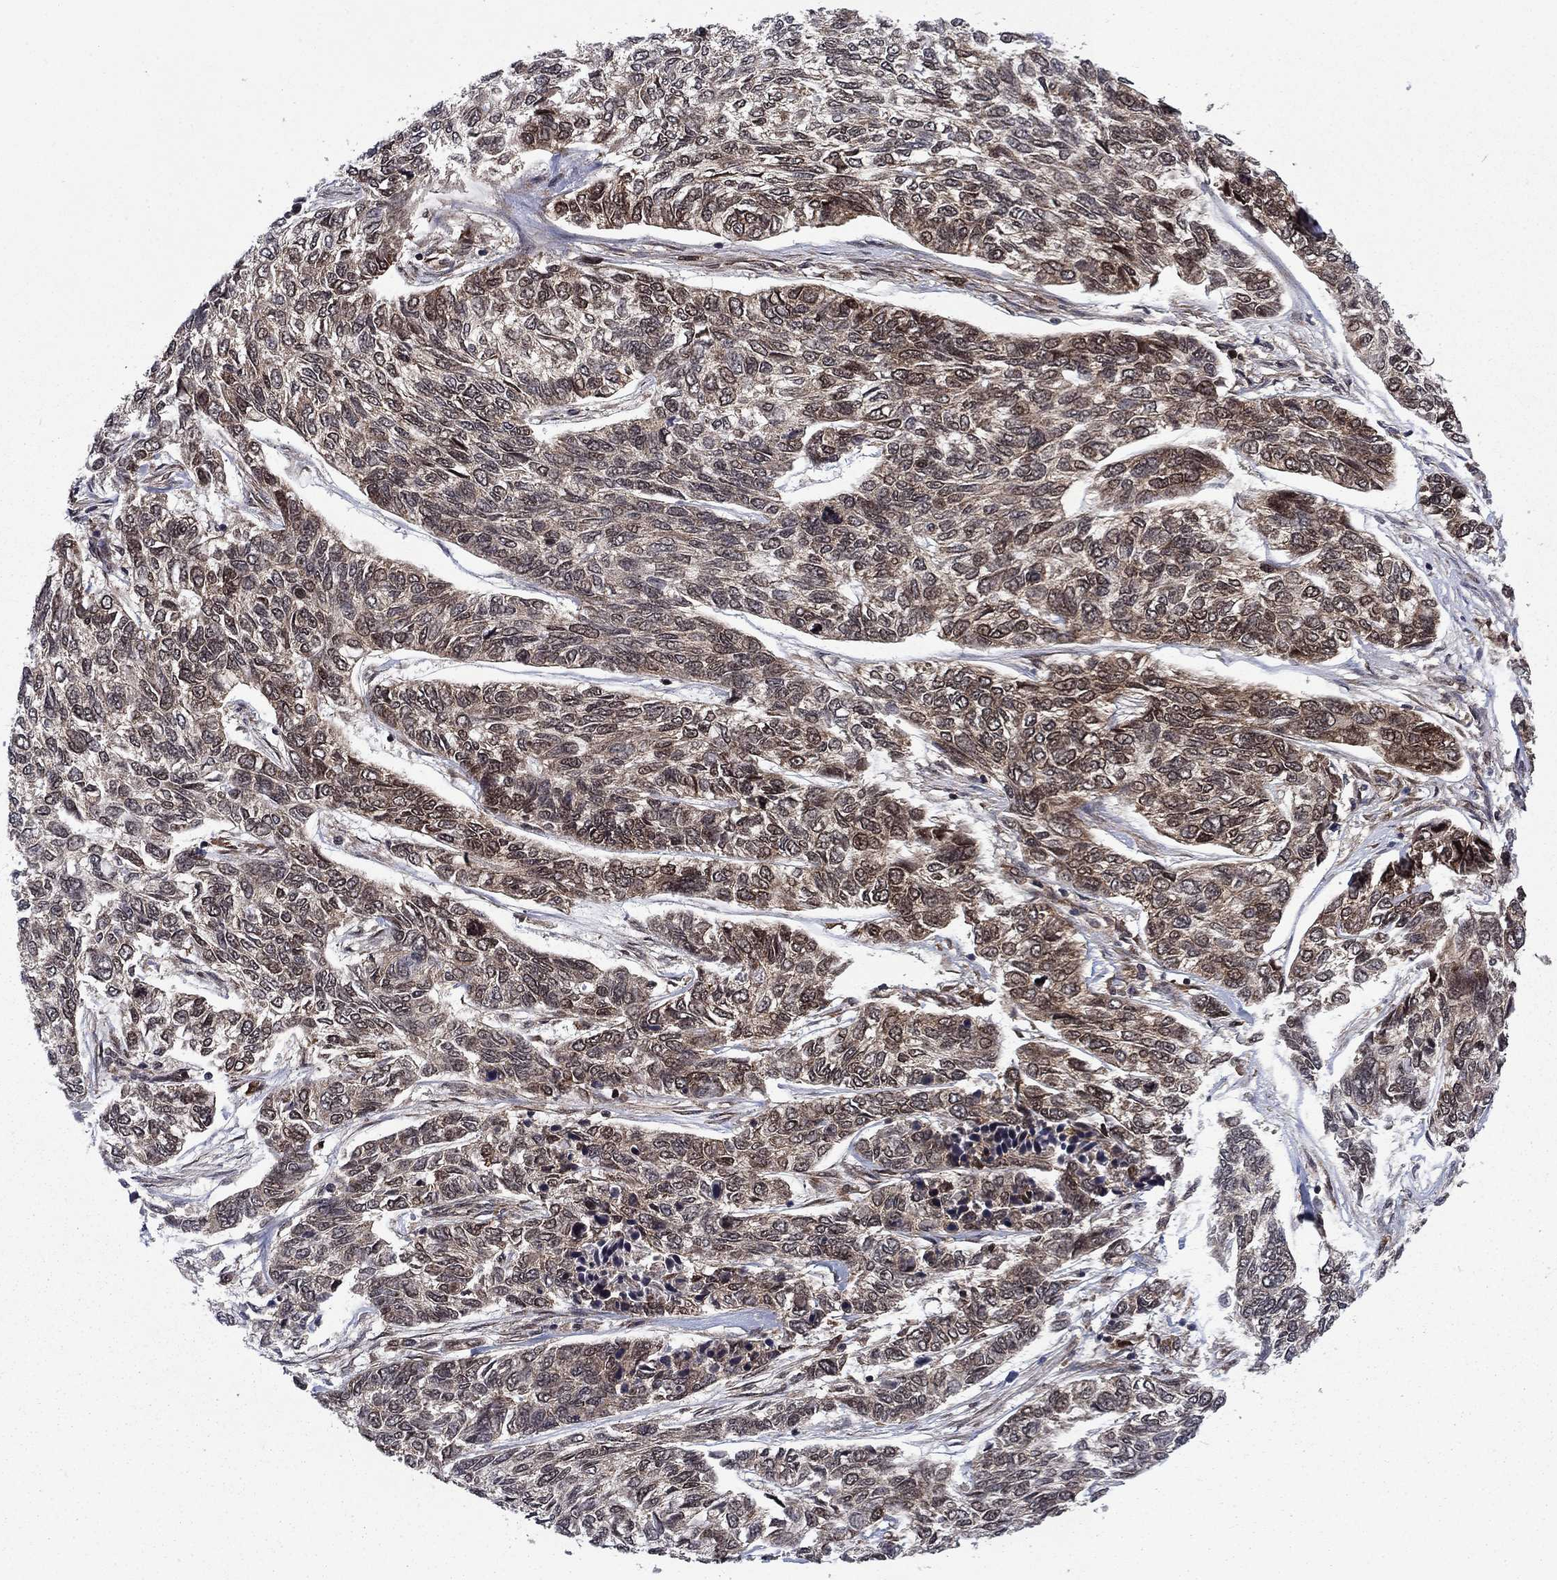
{"staining": {"intensity": "weak", "quantity": "<25%", "location": "cytoplasmic/membranous"}, "tissue": "skin cancer", "cell_type": "Tumor cells", "image_type": "cancer", "snomed": [{"axis": "morphology", "description": "Basal cell carcinoma"}, {"axis": "topography", "description": "Skin"}], "caption": "Tumor cells are negative for protein expression in human skin cancer.", "gene": "DNAJA1", "patient": {"sex": "female", "age": 65}}